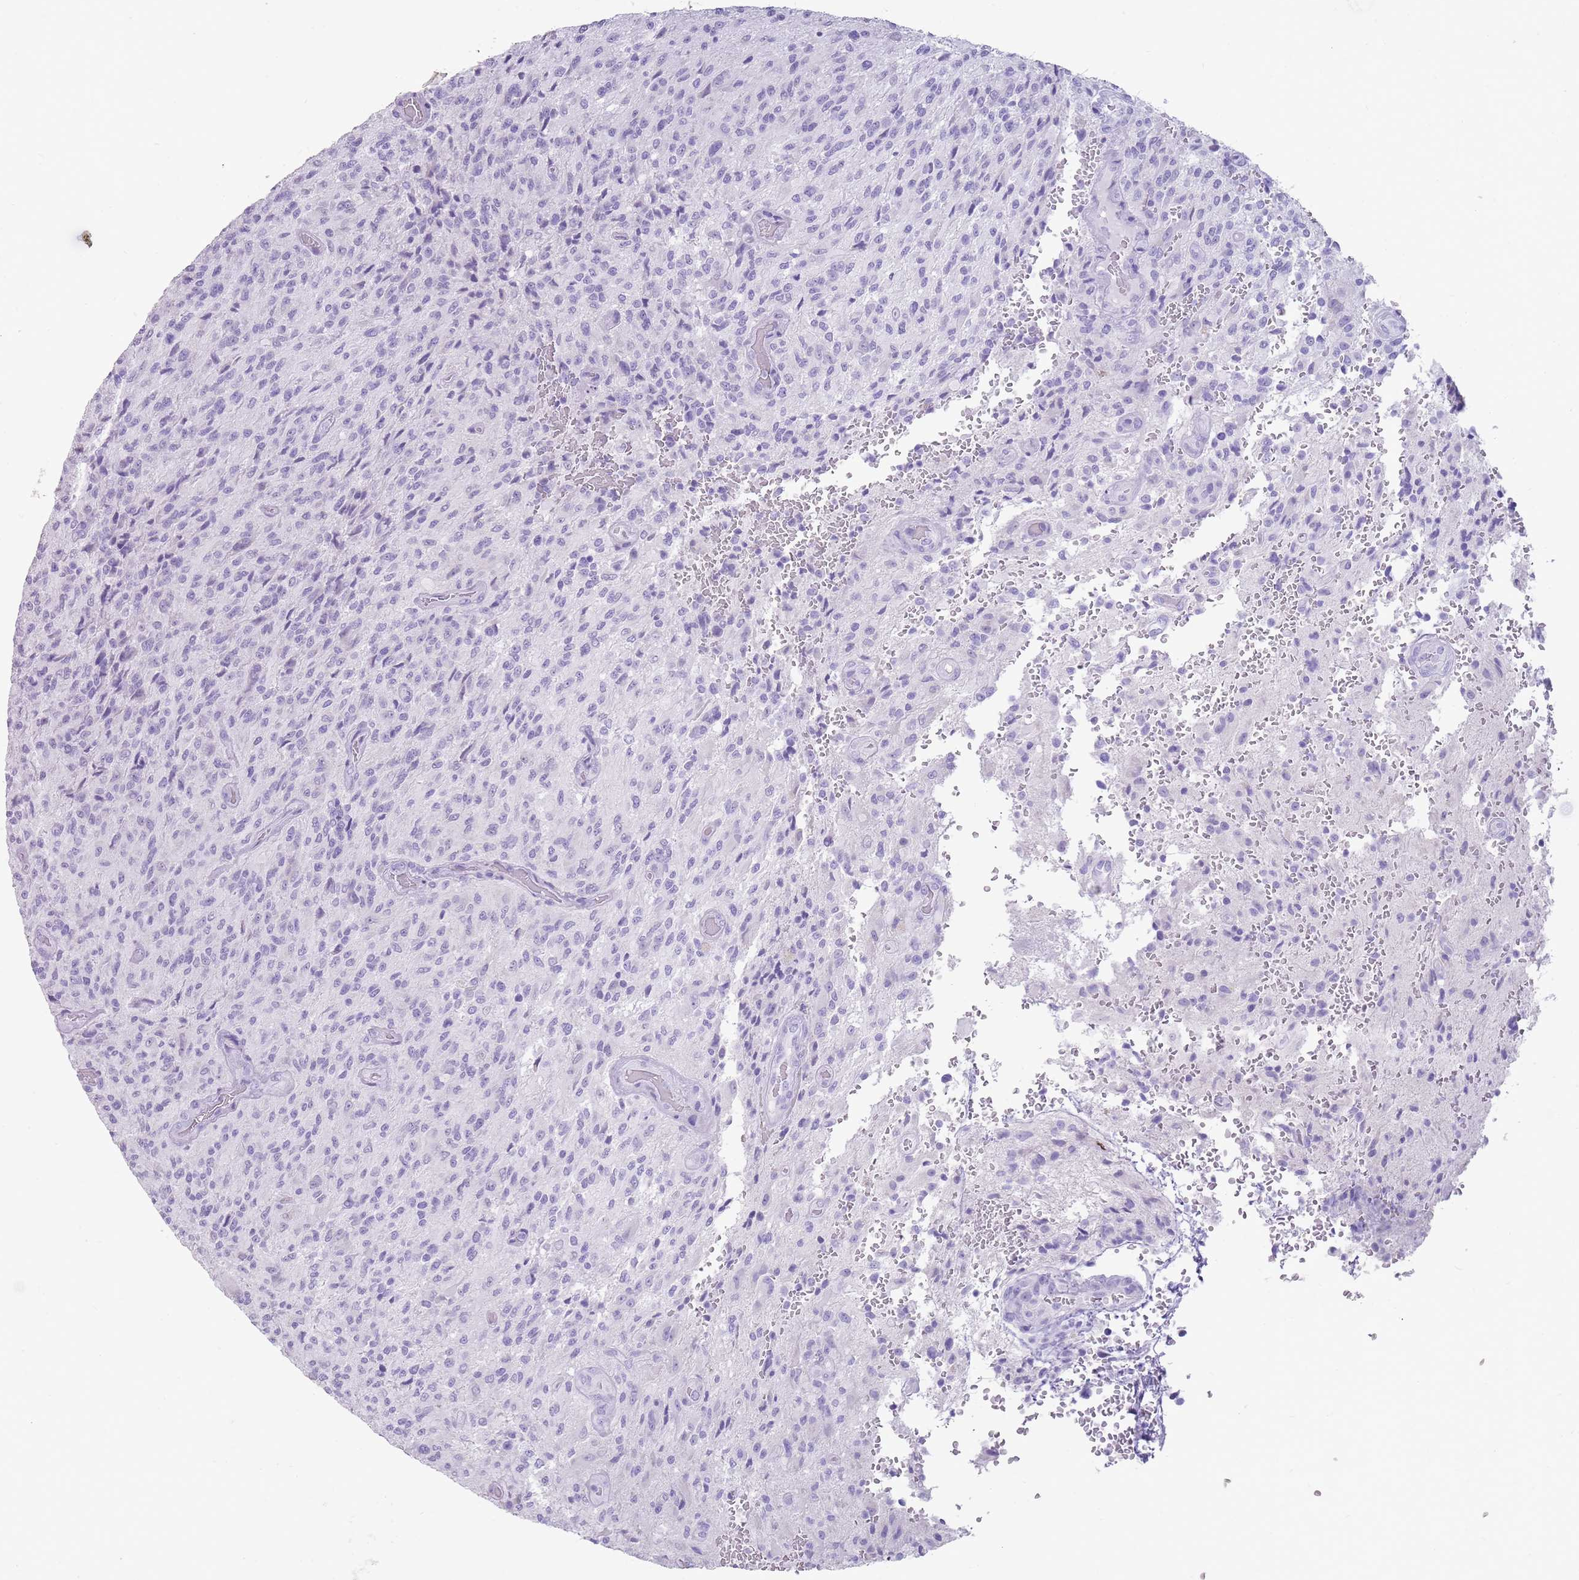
{"staining": {"intensity": "negative", "quantity": "none", "location": "none"}, "tissue": "glioma", "cell_type": "Tumor cells", "image_type": "cancer", "snomed": [{"axis": "morphology", "description": "Normal tissue, NOS"}, {"axis": "morphology", "description": "Glioma, malignant, High grade"}, {"axis": "topography", "description": "Cerebral cortex"}], "caption": "IHC of human malignant glioma (high-grade) exhibits no staining in tumor cells.", "gene": "NBPF3", "patient": {"sex": "male", "age": 56}}